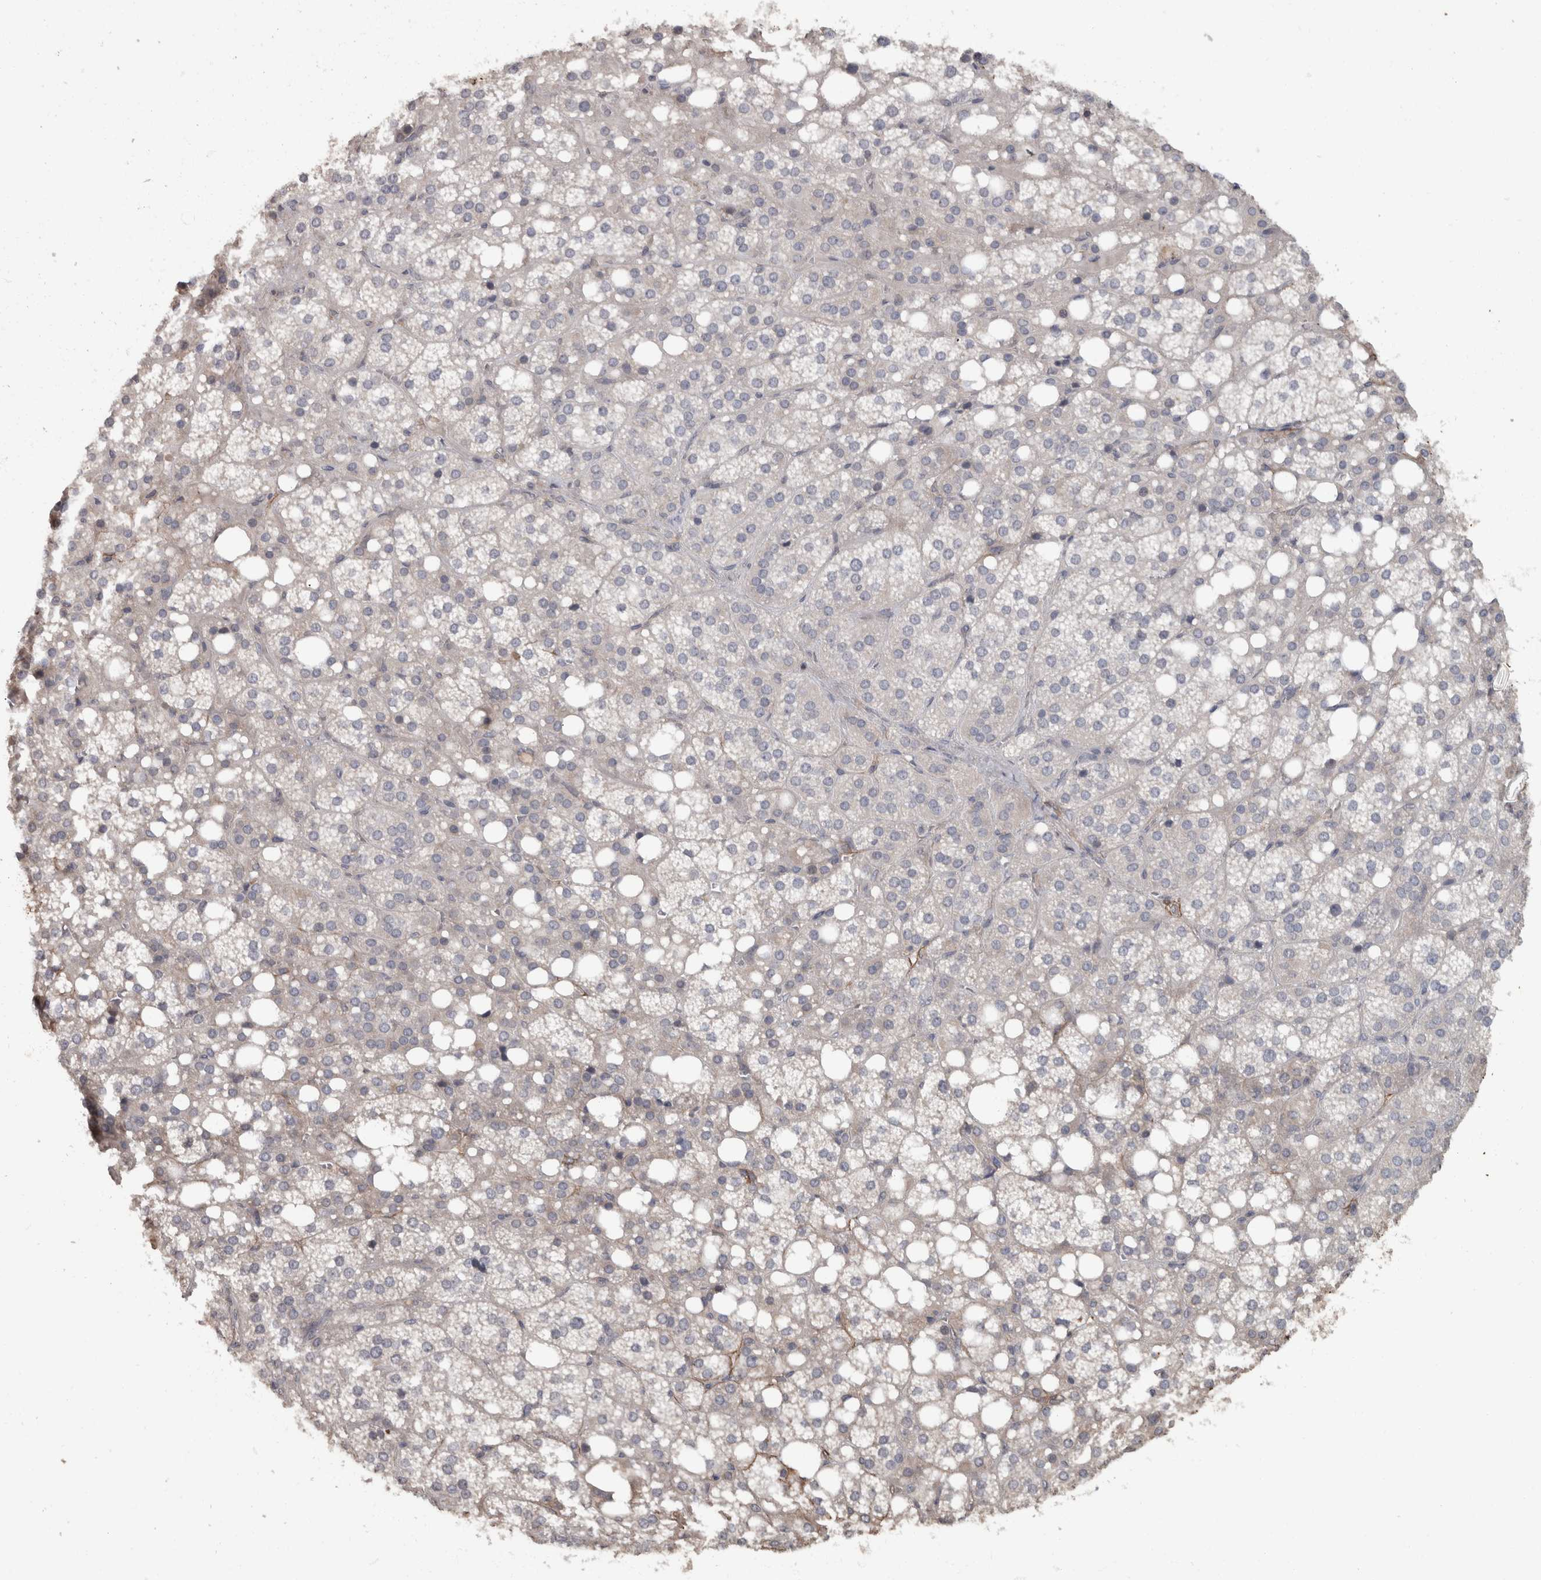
{"staining": {"intensity": "weak", "quantity": "<25%", "location": "cytoplasmic/membranous"}, "tissue": "adrenal gland", "cell_type": "Glandular cells", "image_type": "normal", "snomed": [{"axis": "morphology", "description": "Normal tissue, NOS"}, {"axis": "topography", "description": "Adrenal gland"}], "caption": "Immunohistochemistry (IHC) histopathology image of unremarkable adrenal gland: adrenal gland stained with DAB reveals no significant protein staining in glandular cells.", "gene": "MASTL", "patient": {"sex": "female", "age": 59}}